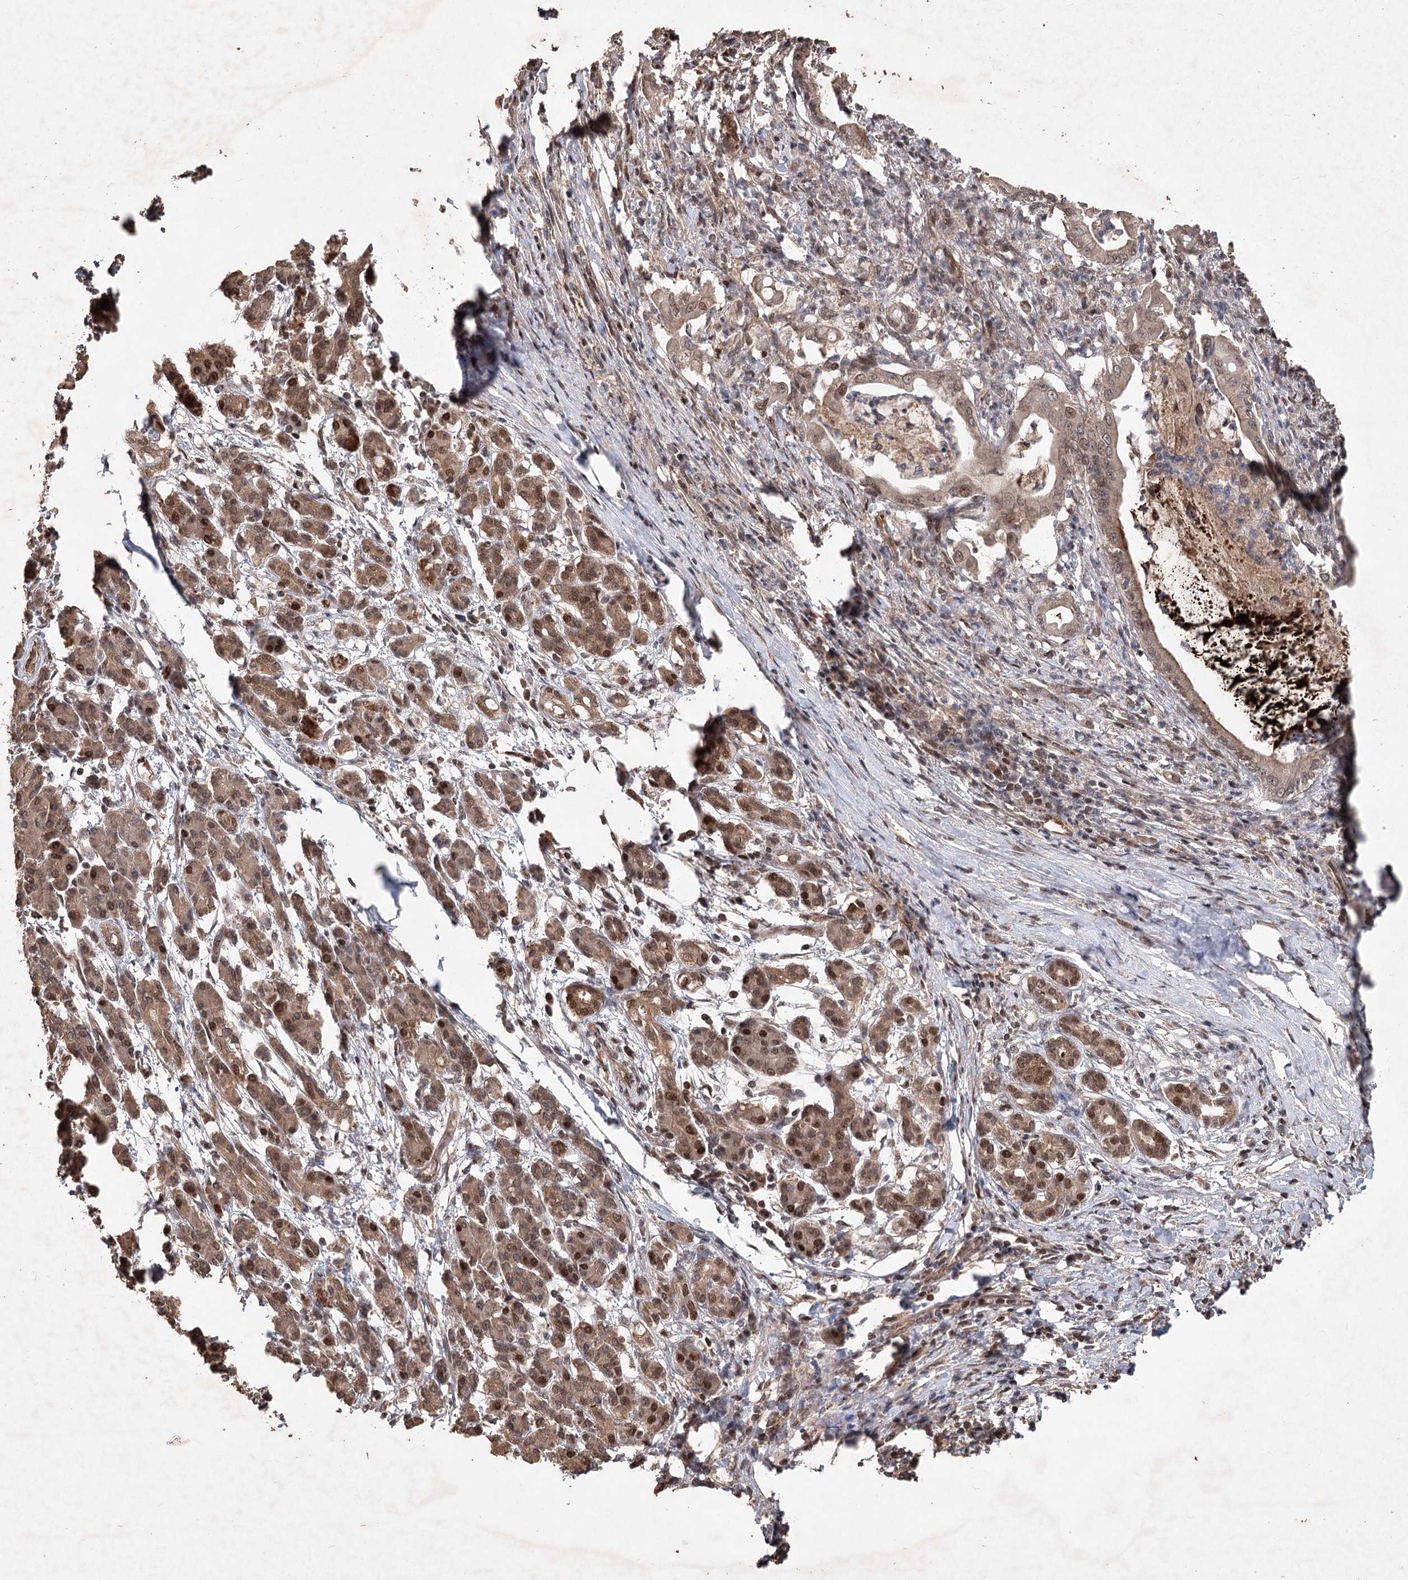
{"staining": {"intensity": "moderate", "quantity": ">75%", "location": "cytoplasmic/membranous,nuclear"}, "tissue": "pancreatic cancer", "cell_type": "Tumor cells", "image_type": "cancer", "snomed": [{"axis": "morphology", "description": "Adenocarcinoma, NOS"}, {"axis": "topography", "description": "Pancreas"}], "caption": "IHC micrograph of neoplastic tissue: pancreatic adenocarcinoma stained using immunohistochemistry (IHC) reveals medium levels of moderate protein expression localized specifically in the cytoplasmic/membranous and nuclear of tumor cells, appearing as a cytoplasmic/membranous and nuclear brown color.", "gene": "FBXO7", "patient": {"sex": "female", "age": 55}}